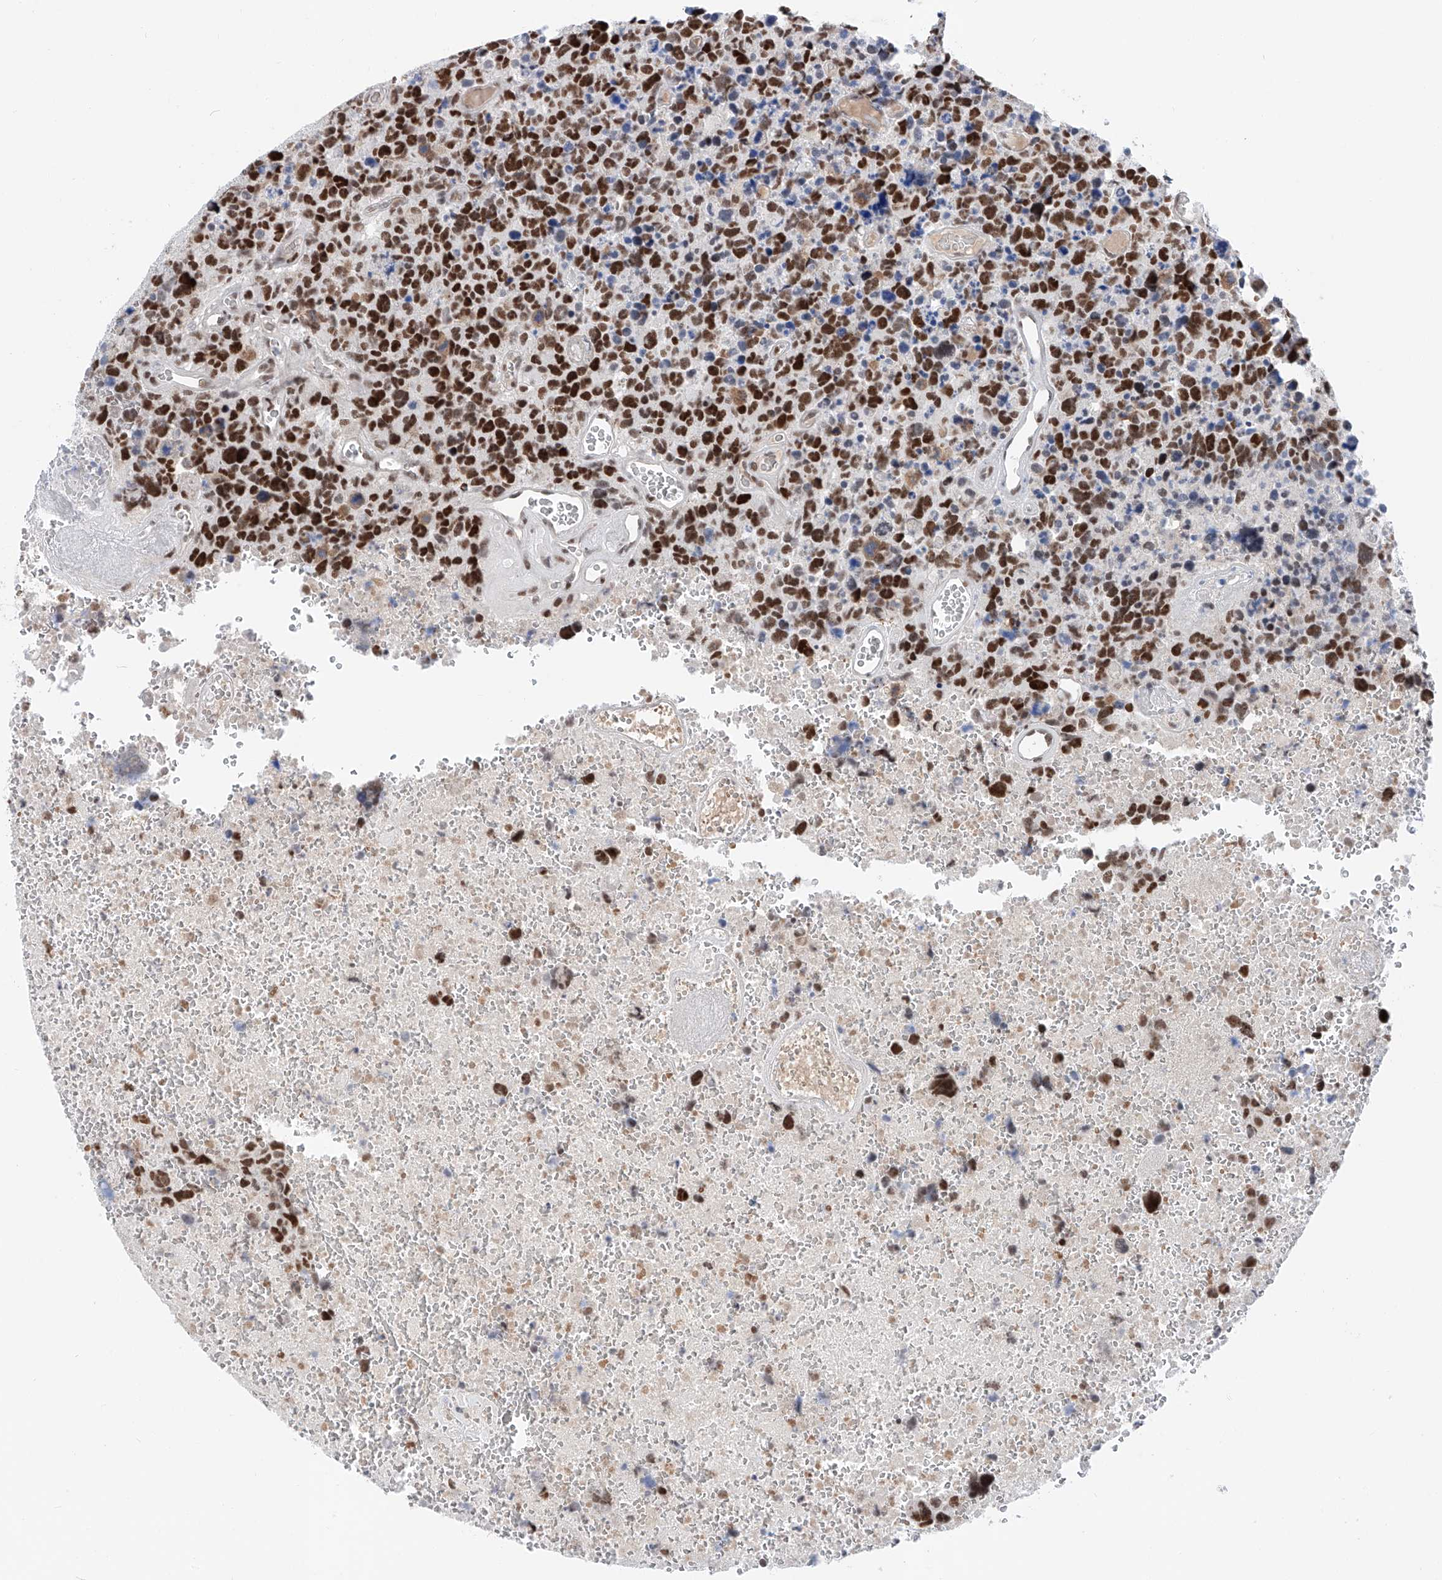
{"staining": {"intensity": "strong", "quantity": ">75%", "location": "nuclear"}, "tissue": "glioma", "cell_type": "Tumor cells", "image_type": "cancer", "snomed": [{"axis": "morphology", "description": "Glioma, malignant, High grade"}, {"axis": "topography", "description": "Brain"}], "caption": "This micrograph reveals immunohistochemistry (IHC) staining of human high-grade glioma (malignant), with high strong nuclear positivity in about >75% of tumor cells.", "gene": "SNRNP200", "patient": {"sex": "male", "age": 69}}